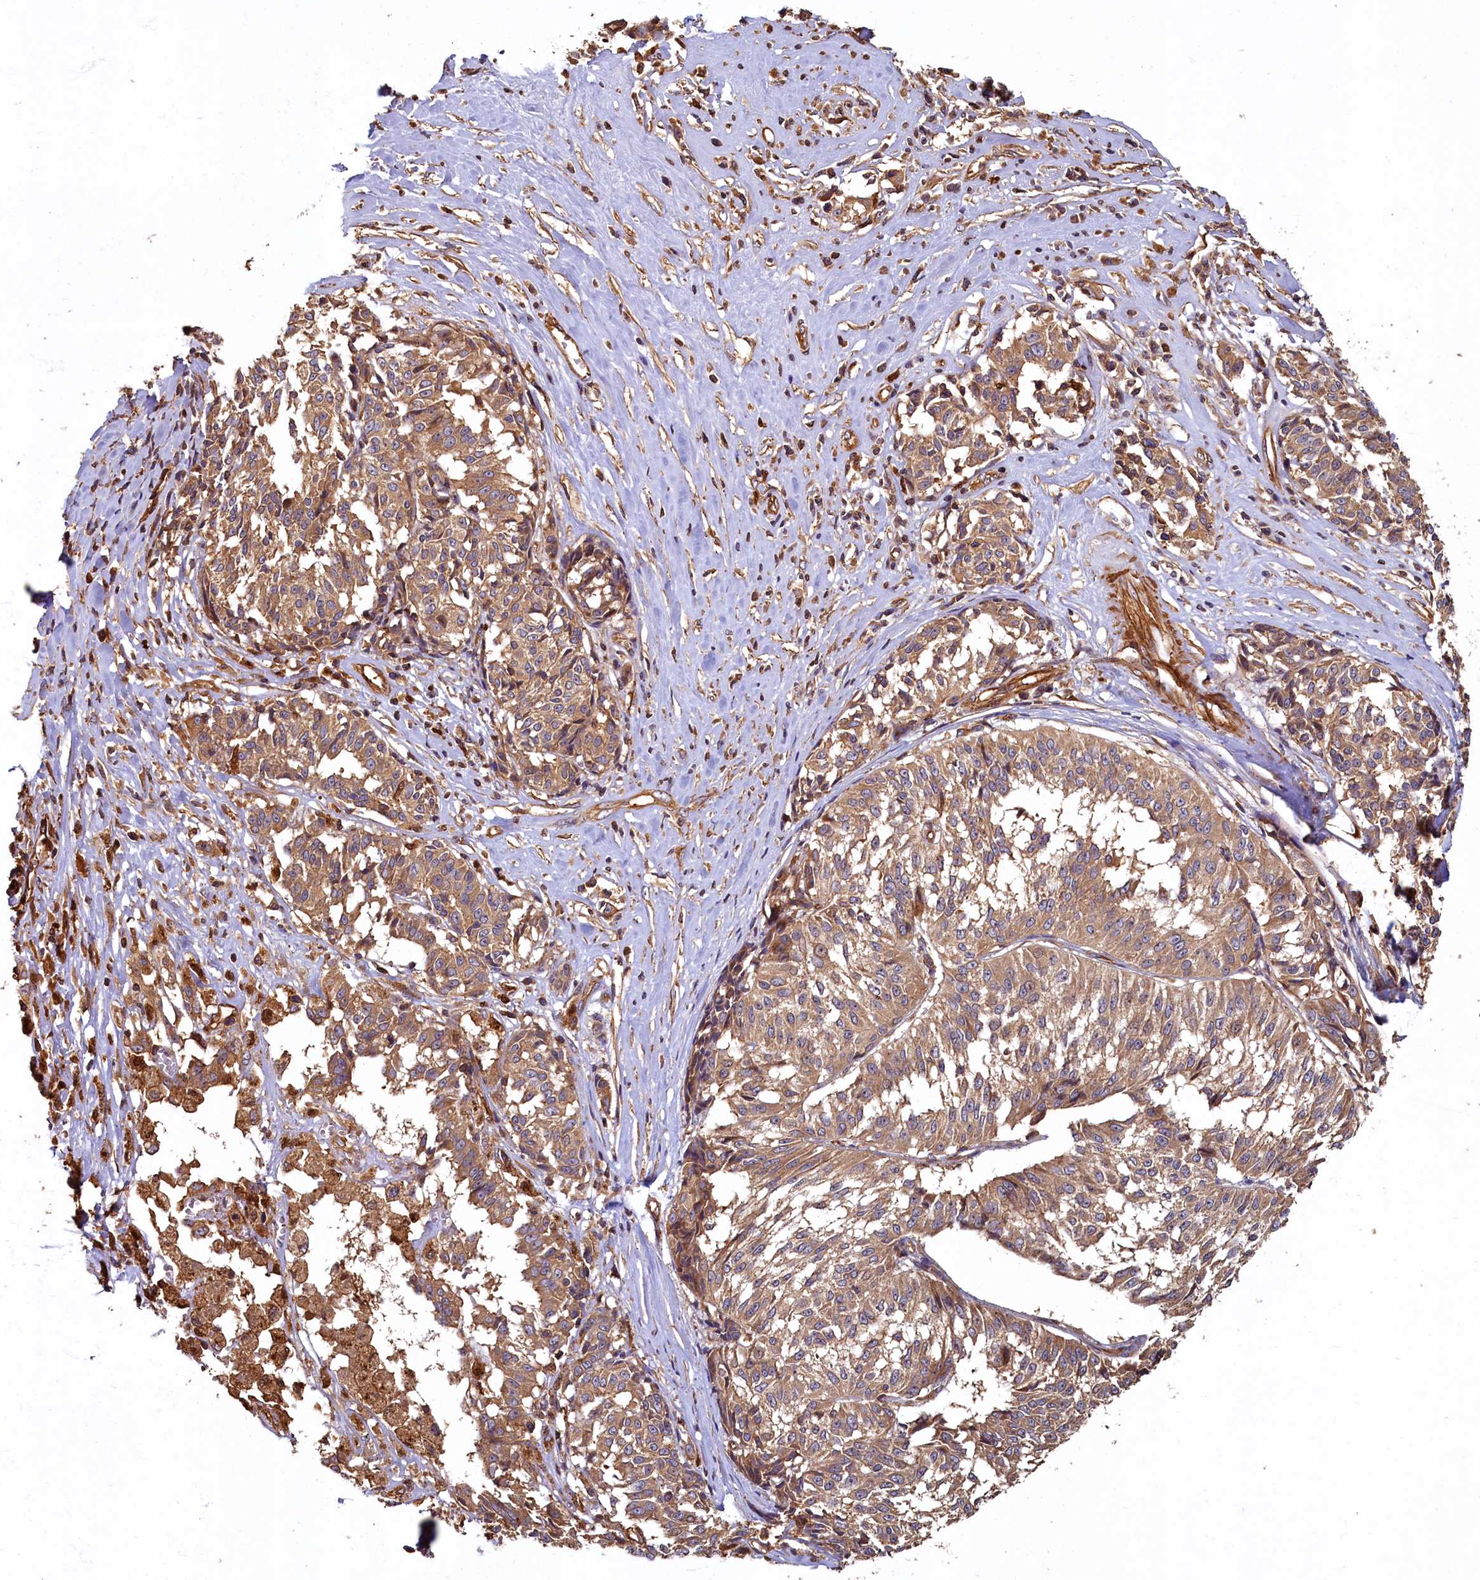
{"staining": {"intensity": "moderate", "quantity": ">75%", "location": "cytoplasmic/membranous"}, "tissue": "melanoma", "cell_type": "Tumor cells", "image_type": "cancer", "snomed": [{"axis": "morphology", "description": "Malignant melanoma, NOS"}, {"axis": "topography", "description": "Skin"}], "caption": "High-power microscopy captured an immunohistochemistry histopathology image of melanoma, revealing moderate cytoplasmic/membranous positivity in approximately >75% of tumor cells.", "gene": "CCDC102B", "patient": {"sex": "female", "age": 72}}